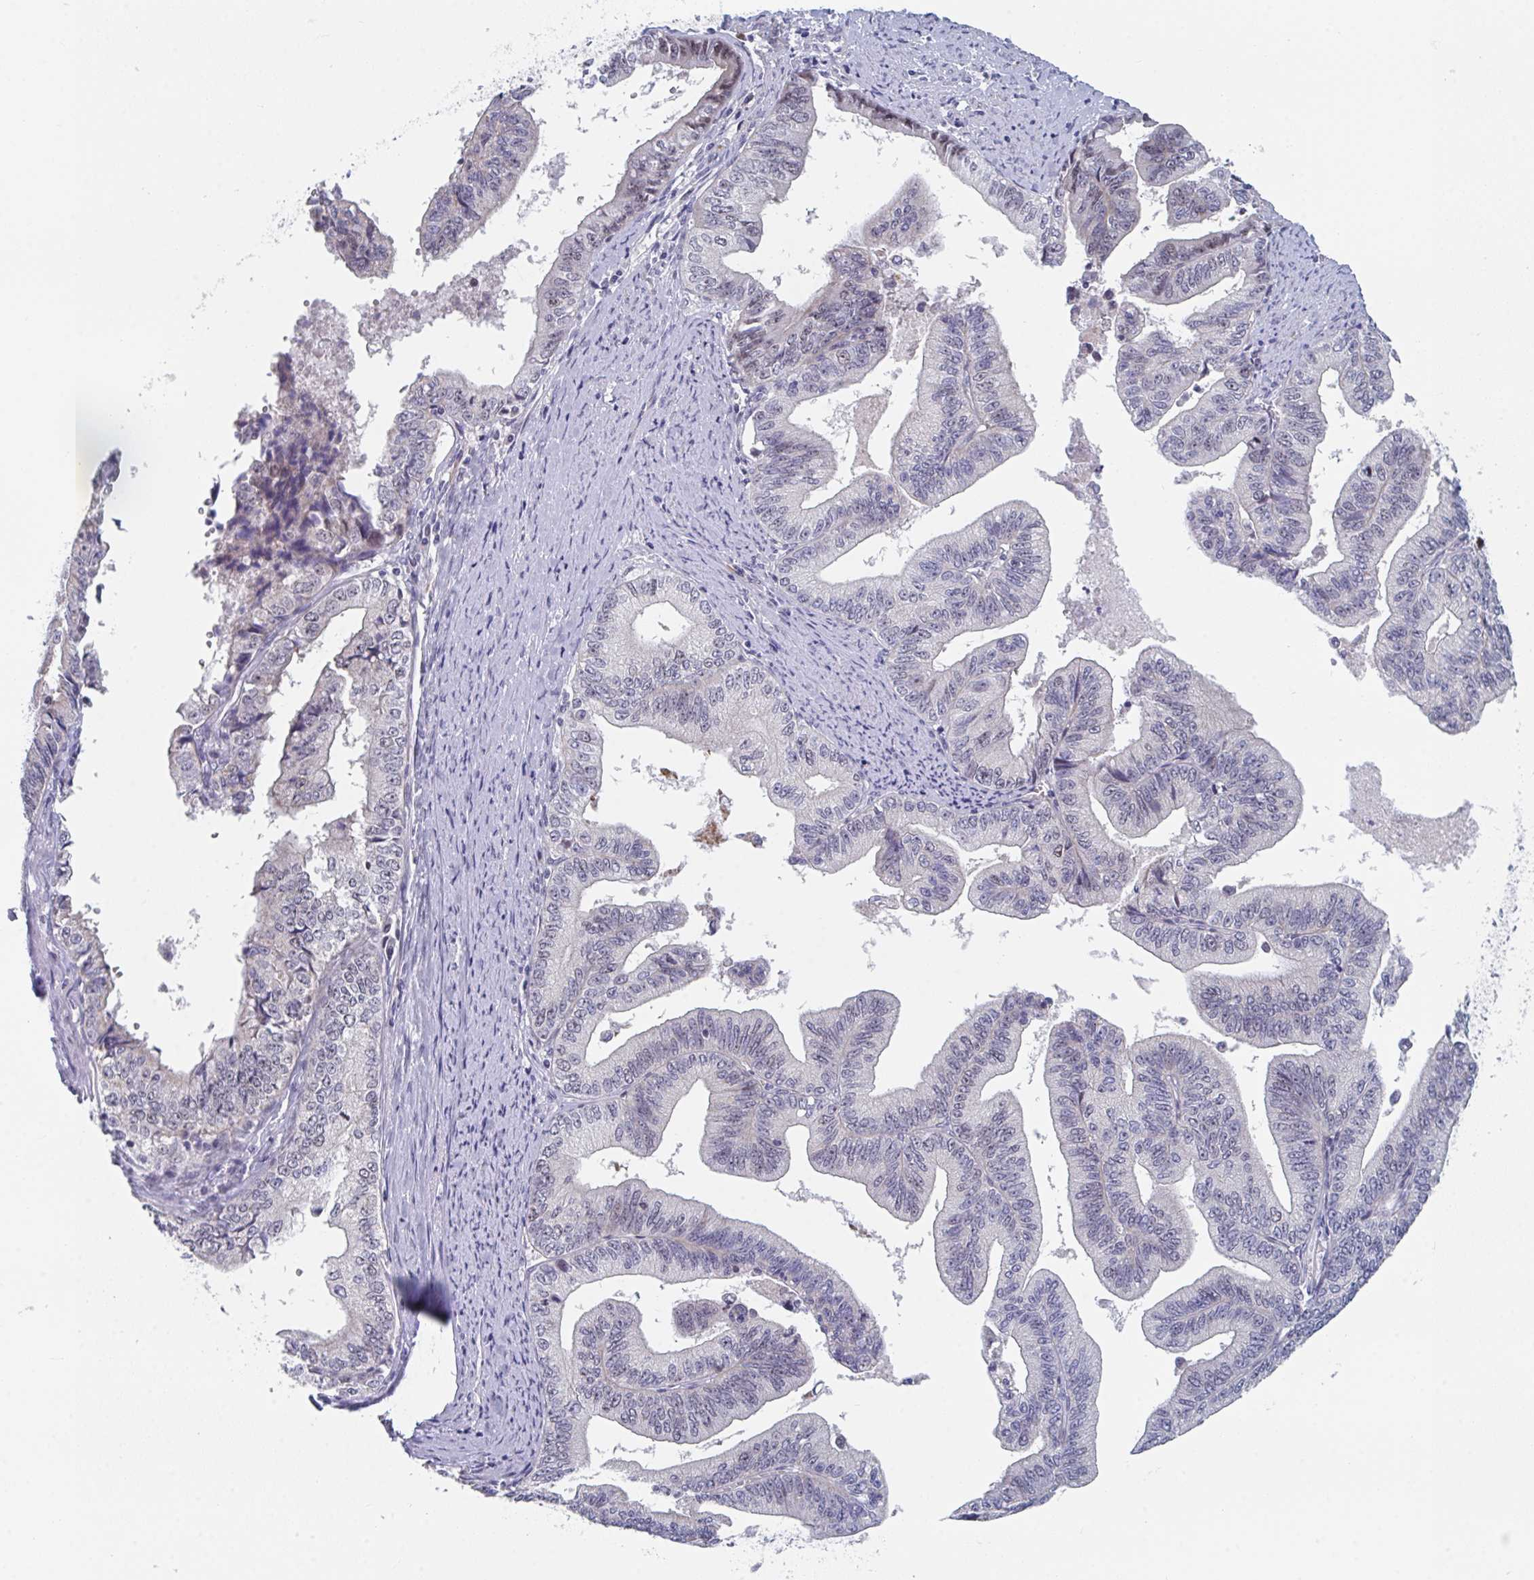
{"staining": {"intensity": "weak", "quantity": "<25%", "location": "nuclear"}, "tissue": "endometrial cancer", "cell_type": "Tumor cells", "image_type": "cancer", "snomed": [{"axis": "morphology", "description": "Adenocarcinoma, NOS"}, {"axis": "topography", "description": "Endometrium"}], "caption": "This is an IHC image of human endometrial cancer (adenocarcinoma). There is no staining in tumor cells.", "gene": "CENPT", "patient": {"sex": "female", "age": 65}}